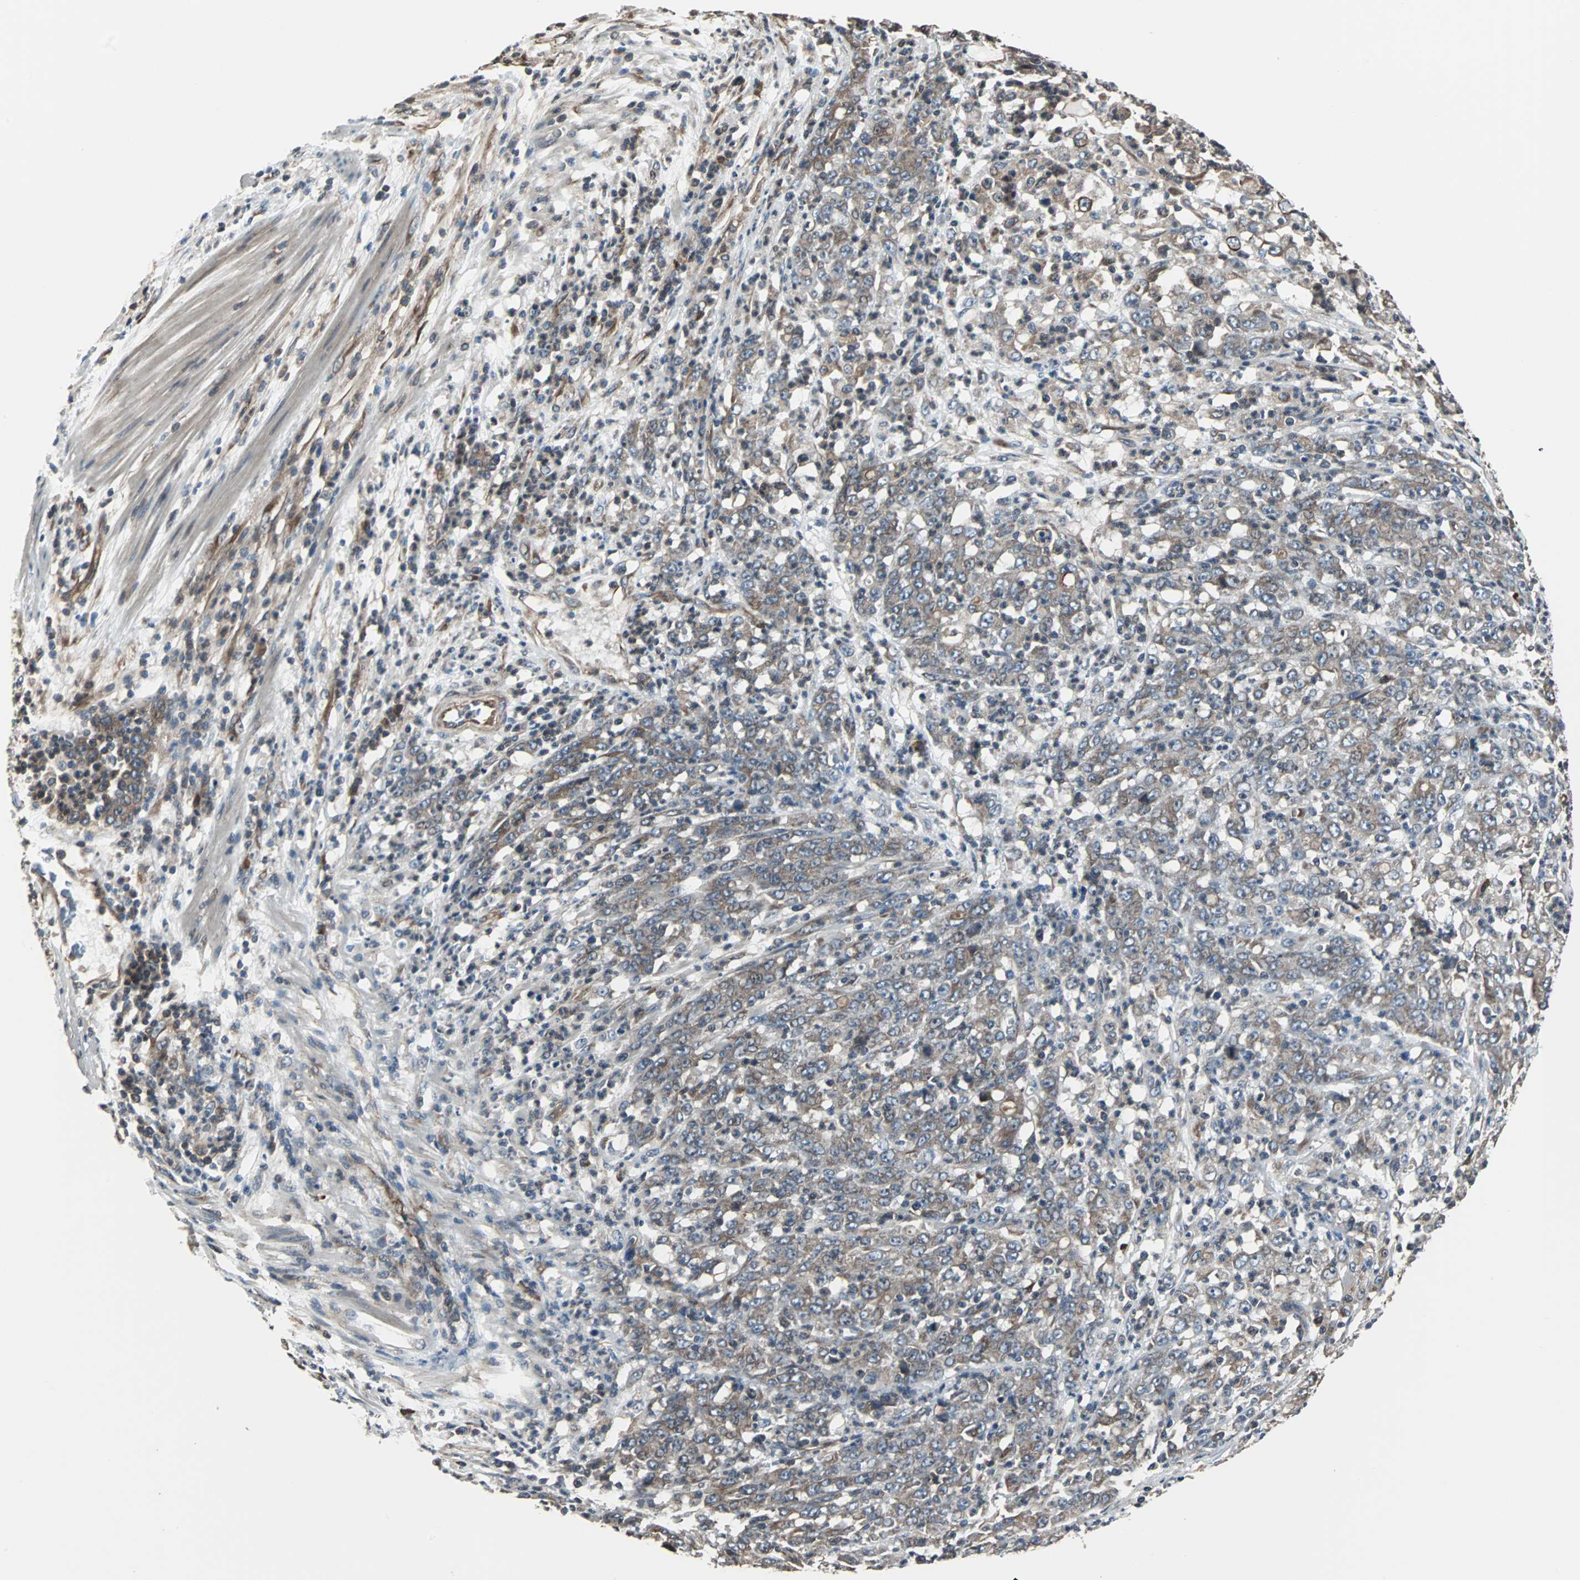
{"staining": {"intensity": "weak", "quantity": ">75%", "location": "cytoplasmic/membranous"}, "tissue": "stomach cancer", "cell_type": "Tumor cells", "image_type": "cancer", "snomed": [{"axis": "morphology", "description": "Adenocarcinoma, NOS"}, {"axis": "topography", "description": "Stomach, lower"}], "caption": "Approximately >75% of tumor cells in human stomach cancer demonstrate weak cytoplasmic/membranous protein positivity as visualized by brown immunohistochemical staining.", "gene": "CHP1", "patient": {"sex": "female", "age": 71}}